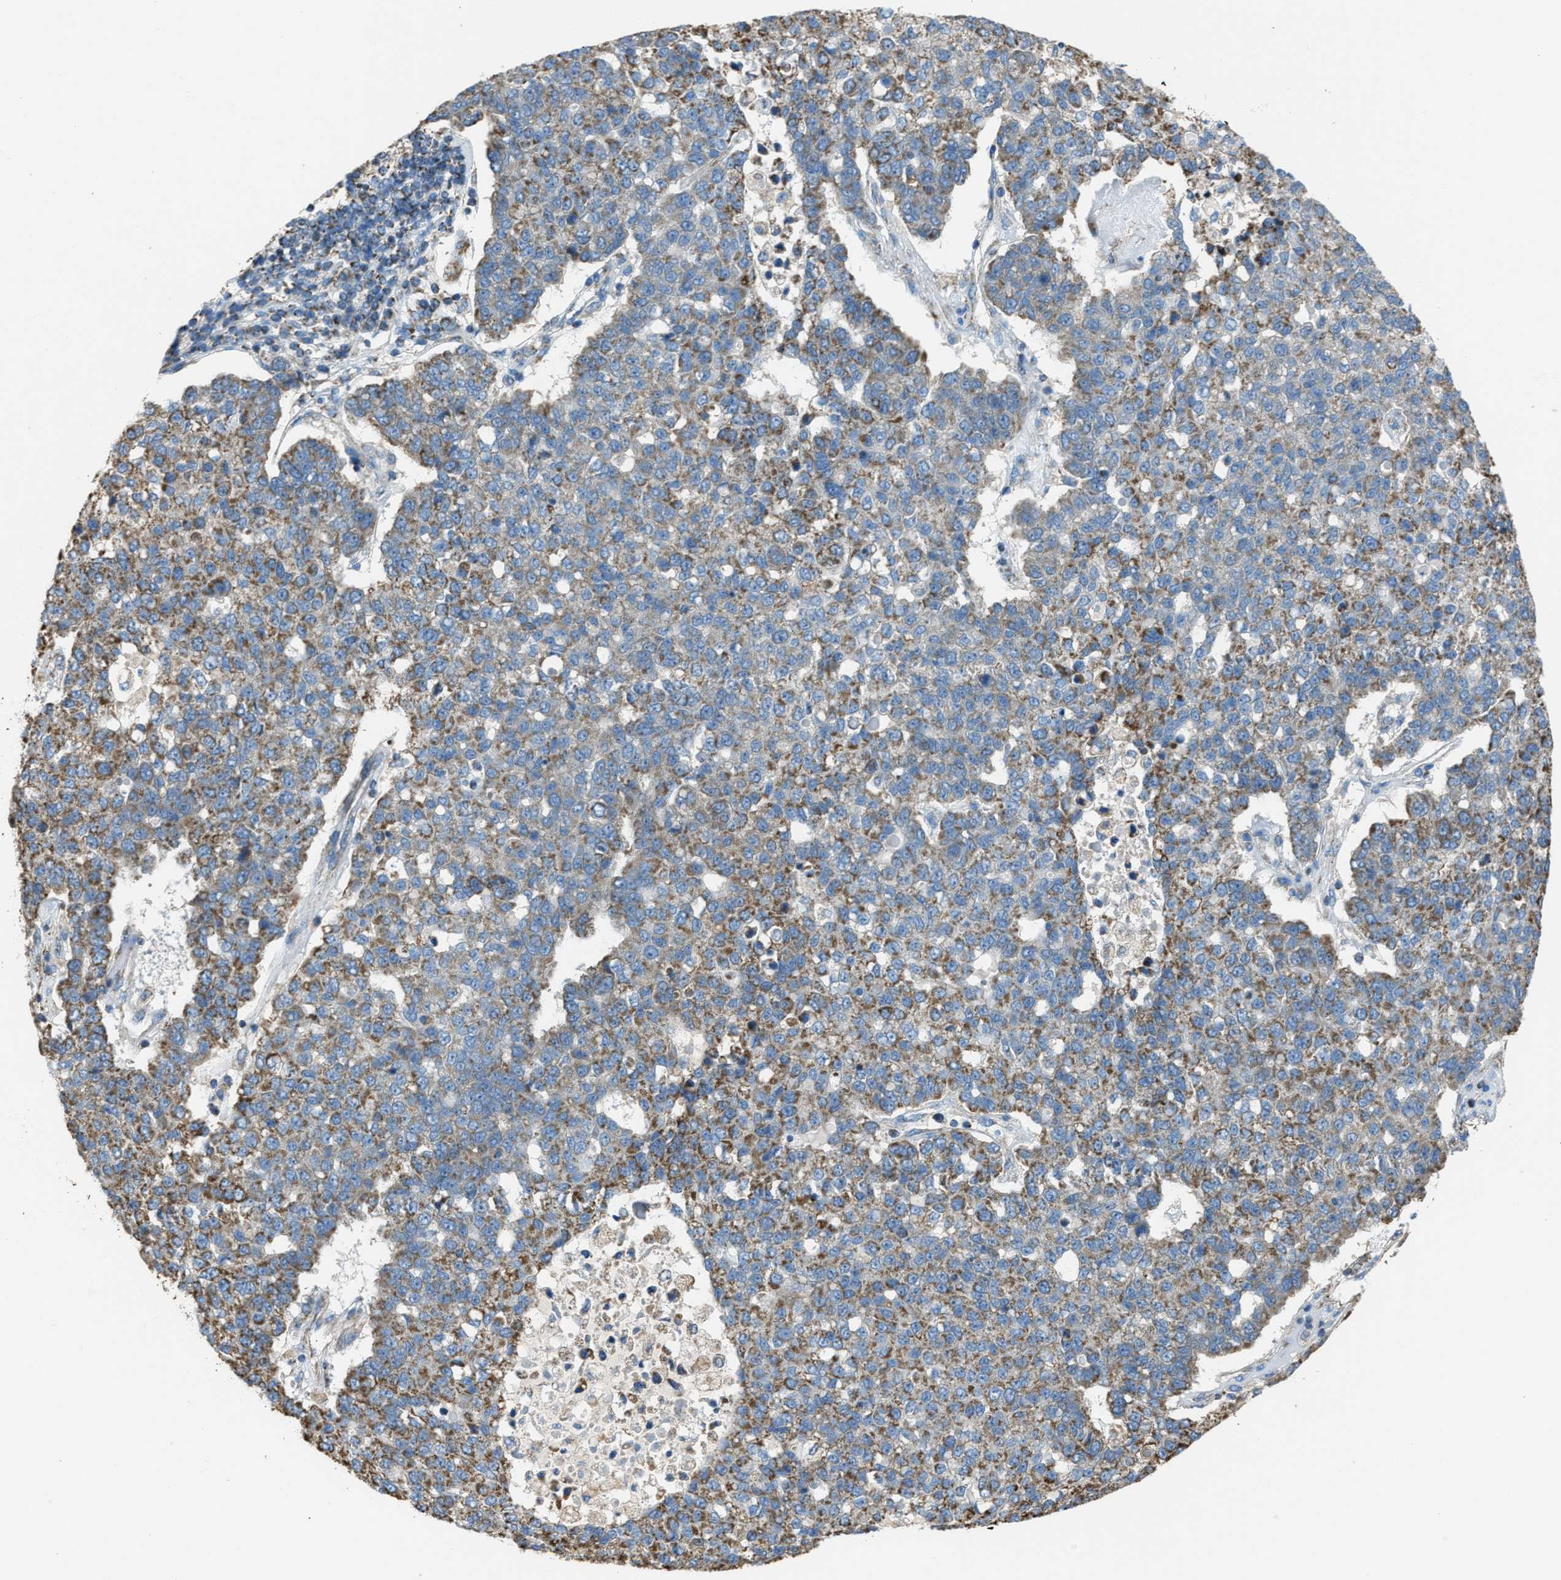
{"staining": {"intensity": "moderate", "quantity": ">75%", "location": "cytoplasmic/membranous"}, "tissue": "pancreatic cancer", "cell_type": "Tumor cells", "image_type": "cancer", "snomed": [{"axis": "morphology", "description": "Adenocarcinoma, NOS"}, {"axis": "topography", "description": "Pancreas"}], "caption": "IHC photomicrograph of neoplastic tissue: human pancreatic adenocarcinoma stained using immunohistochemistry shows medium levels of moderate protein expression localized specifically in the cytoplasmic/membranous of tumor cells, appearing as a cytoplasmic/membranous brown color.", "gene": "SLC25A11", "patient": {"sex": "female", "age": 61}}